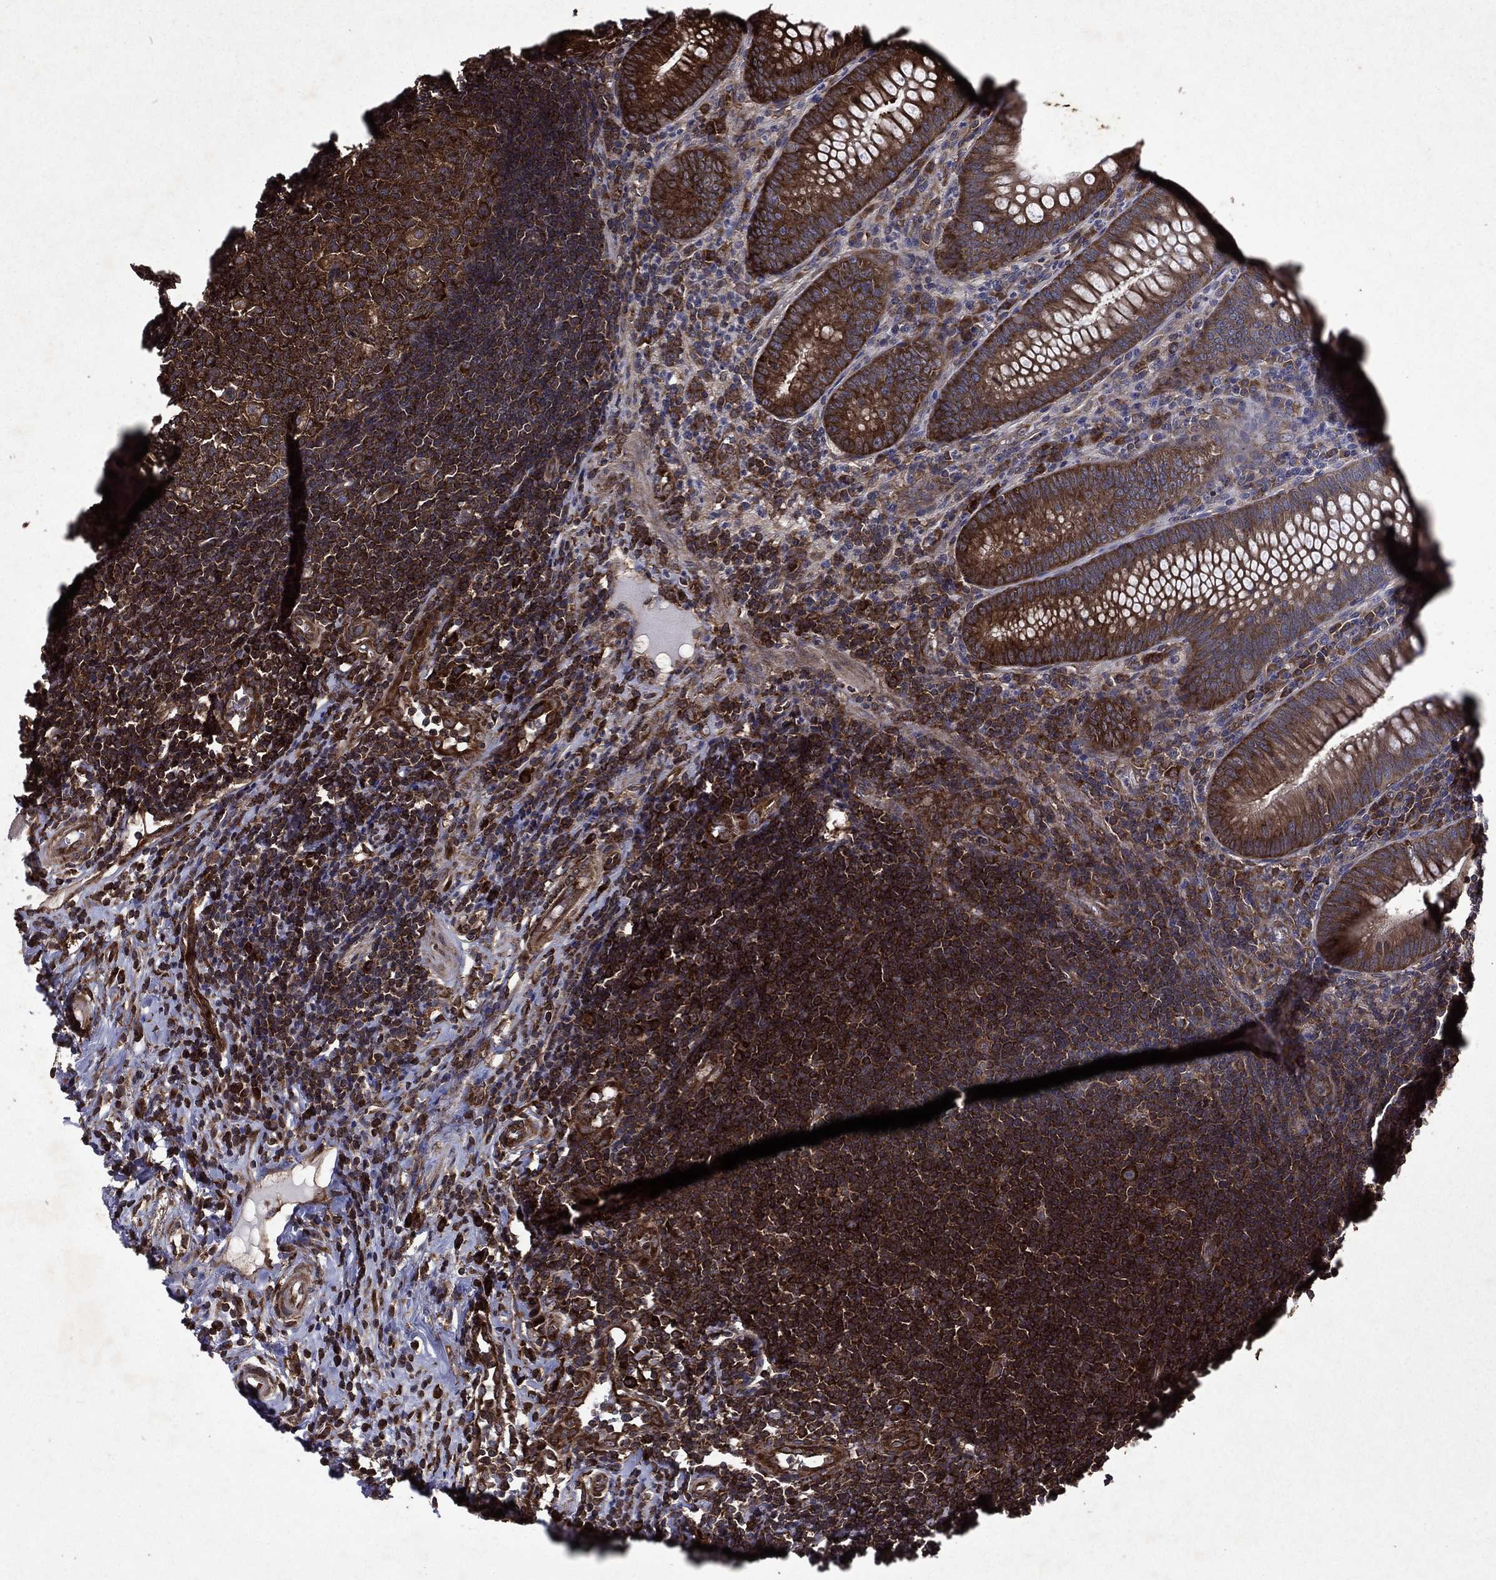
{"staining": {"intensity": "strong", "quantity": ">75%", "location": "cytoplasmic/membranous"}, "tissue": "appendix", "cell_type": "Glandular cells", "image_type": "normal", "snomed": [{"axis": "morphology", "description": "Normal tissue, NOS"}, {"axis": "morphology", "description": "Inflammation, NOS"}, {"axis": "topography", "description": "Appendix"}], "caption": "The histopathology image reveals staining of normal appendix, revealing strong cytoplasmic/membranous protein staining (brown color) within glandular cells. (brown staining indicates protein expression, while blue staining denotes nuclei).", "gene": "EIF2B4", "patient": {"sex": "male", "age": 16}}